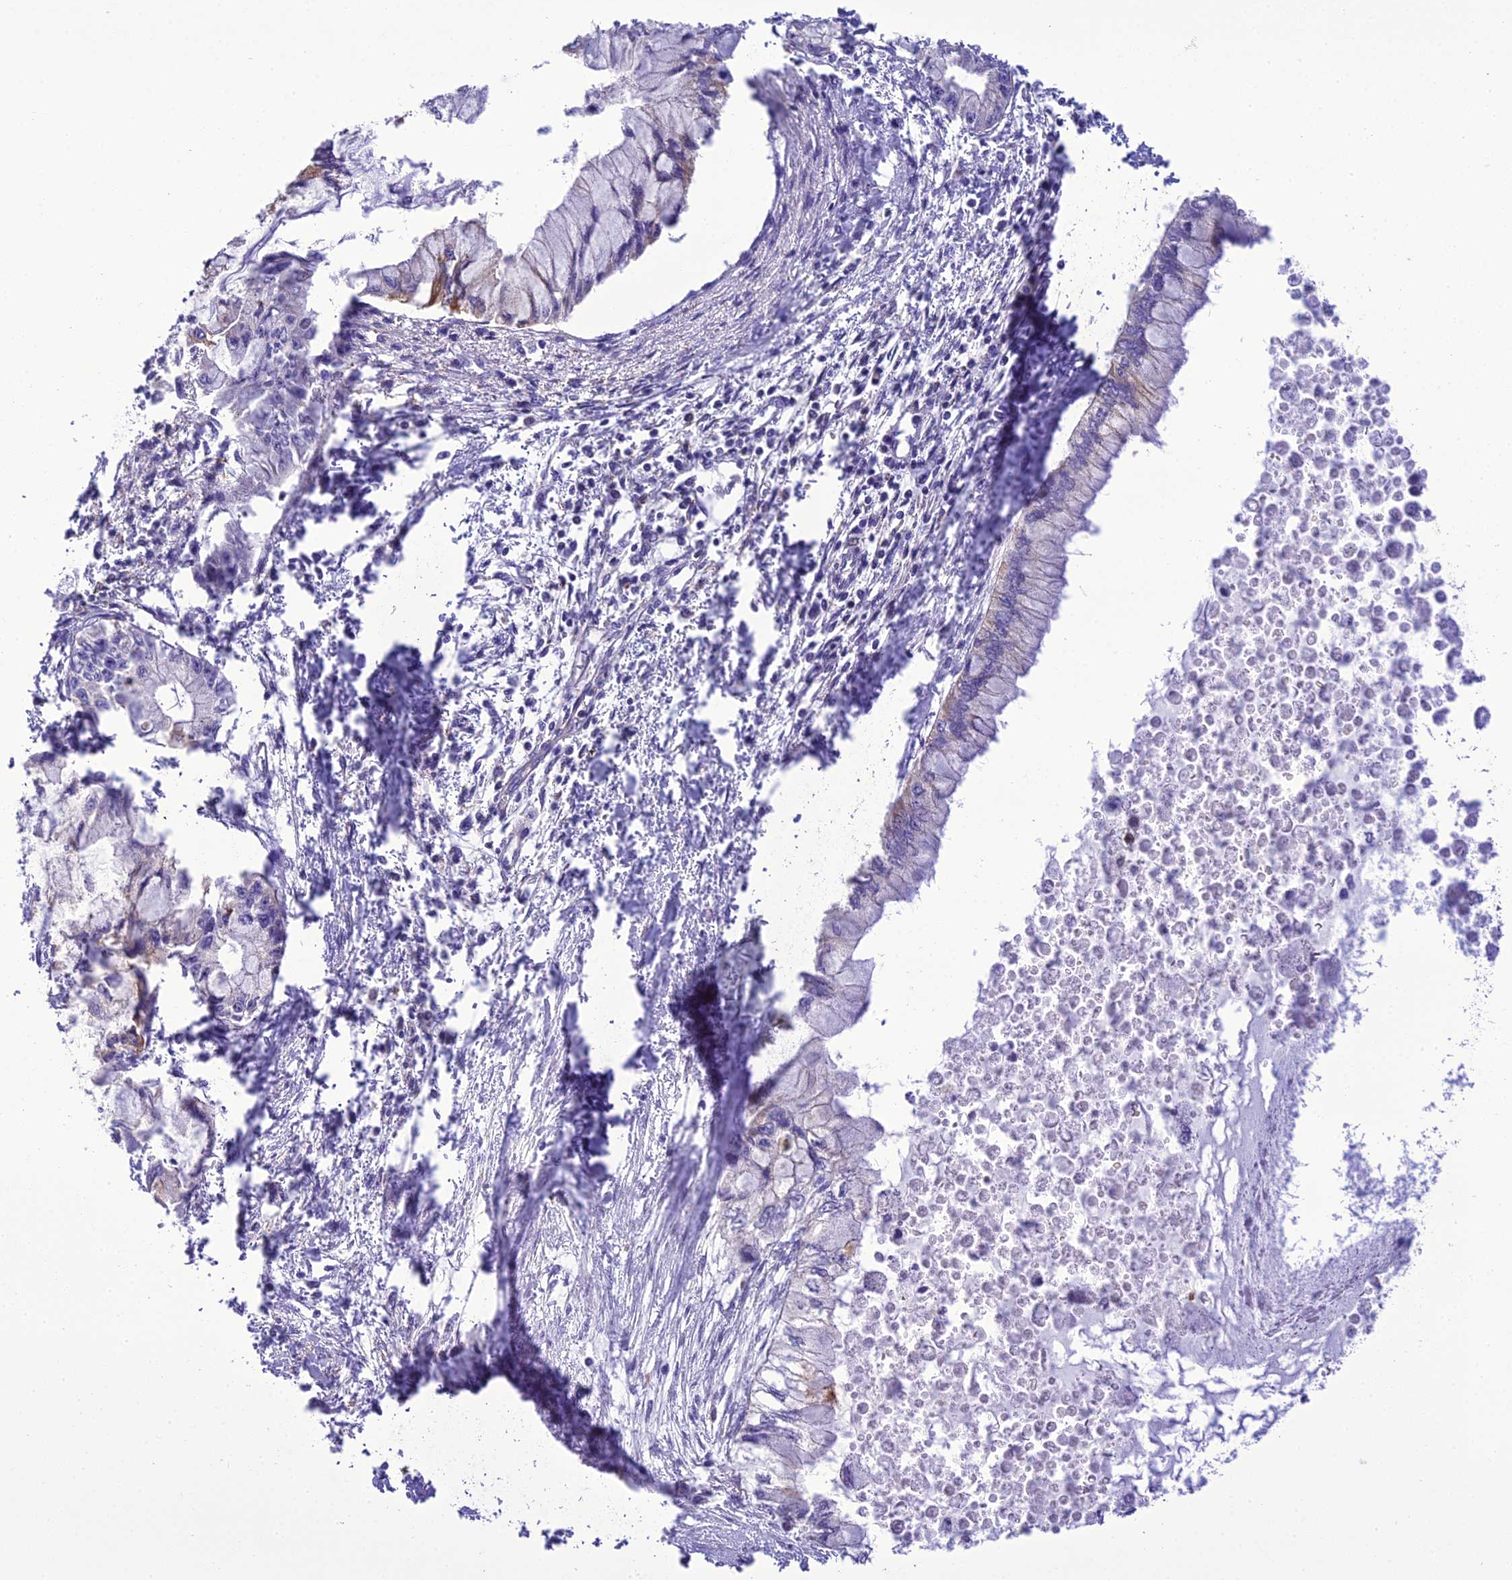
{"staining": {"intensity": "negative", "quantity": "none", "location": "none"}, "tissue": "pancreatic cancer", "cell_type": "Tumor cells", "image_type": "cancer", "snomed": [{"axis": "morphology", "description": "Adenocarcinoma, NOS"}, {"axis": "topography", "description": "Pancreas"}], "caption": "IHC image of neoplastic tissue: pancreatic cancer (adenocarcinoma) stained with DAB (3,3'-diaminobenzidine) demonstrates no significant protein staining in tumor cells.", "gene": "TBC1D24", "patient": {"sex": "male", "age": 48}}